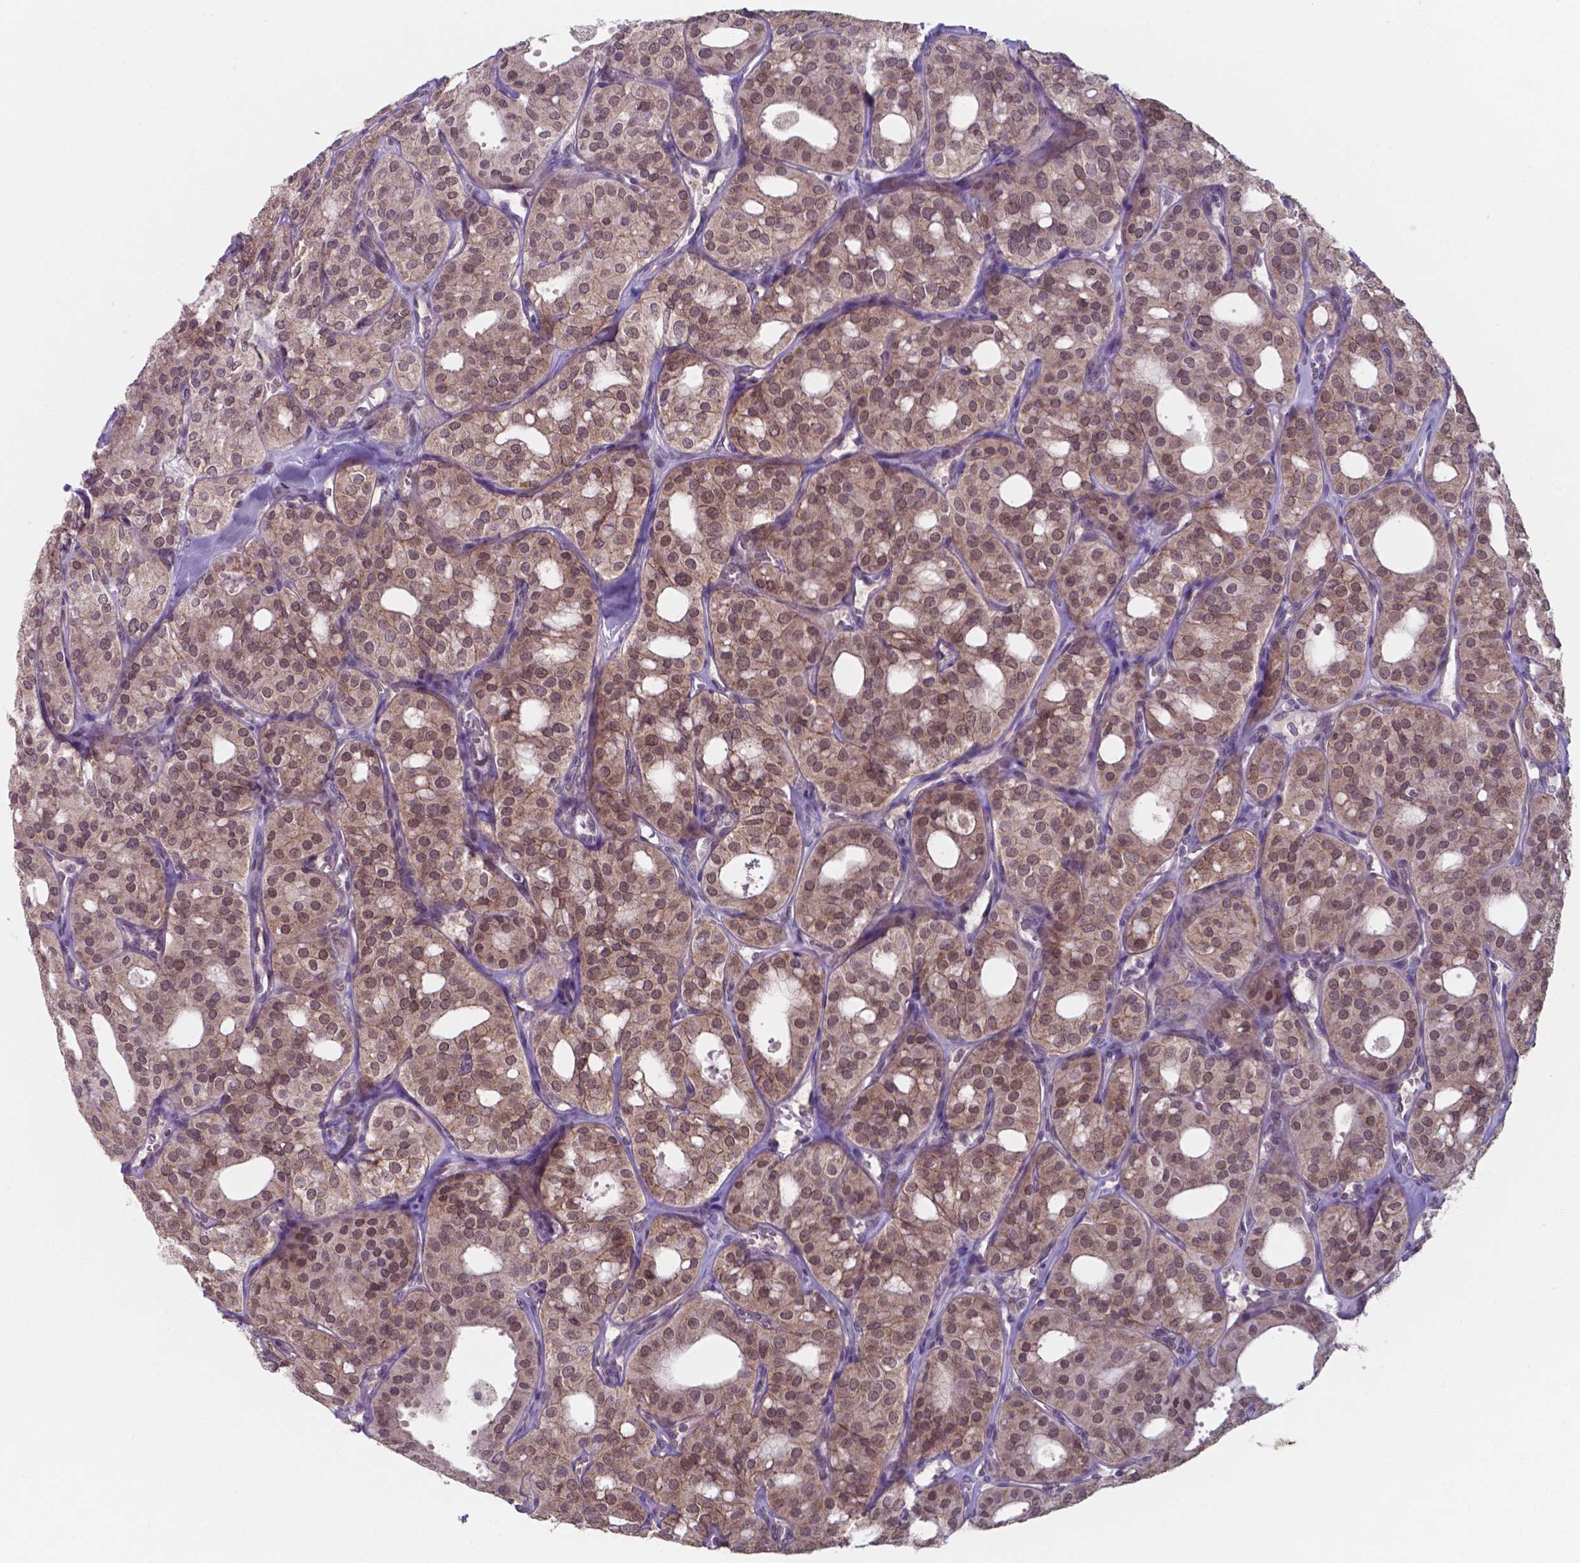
{"staining": {"intensity": "moderate", "quantity": ">75%", "location": "cytoplasmic/membranous,nuclear"}, "tissue": "thyroid cancer", "cell_type": "Tumor cells", "image_type": "cancer", "snomed": [{"axis": "morphology", "description": "Follicular adenoma carcinoma, NOS"}, {"axis": "topography", "description": "Thyroid gland"}], "caption": "The photomicrograph reveals a brown stain indicating the presence of a protein in the cytoplasmic/membranous and nuclear of tumor cells in thyroid cancer (follicular adenoma carcinoma).", "gene": "UBE2E2", "patient": {"sex": "male", "age": 75}}